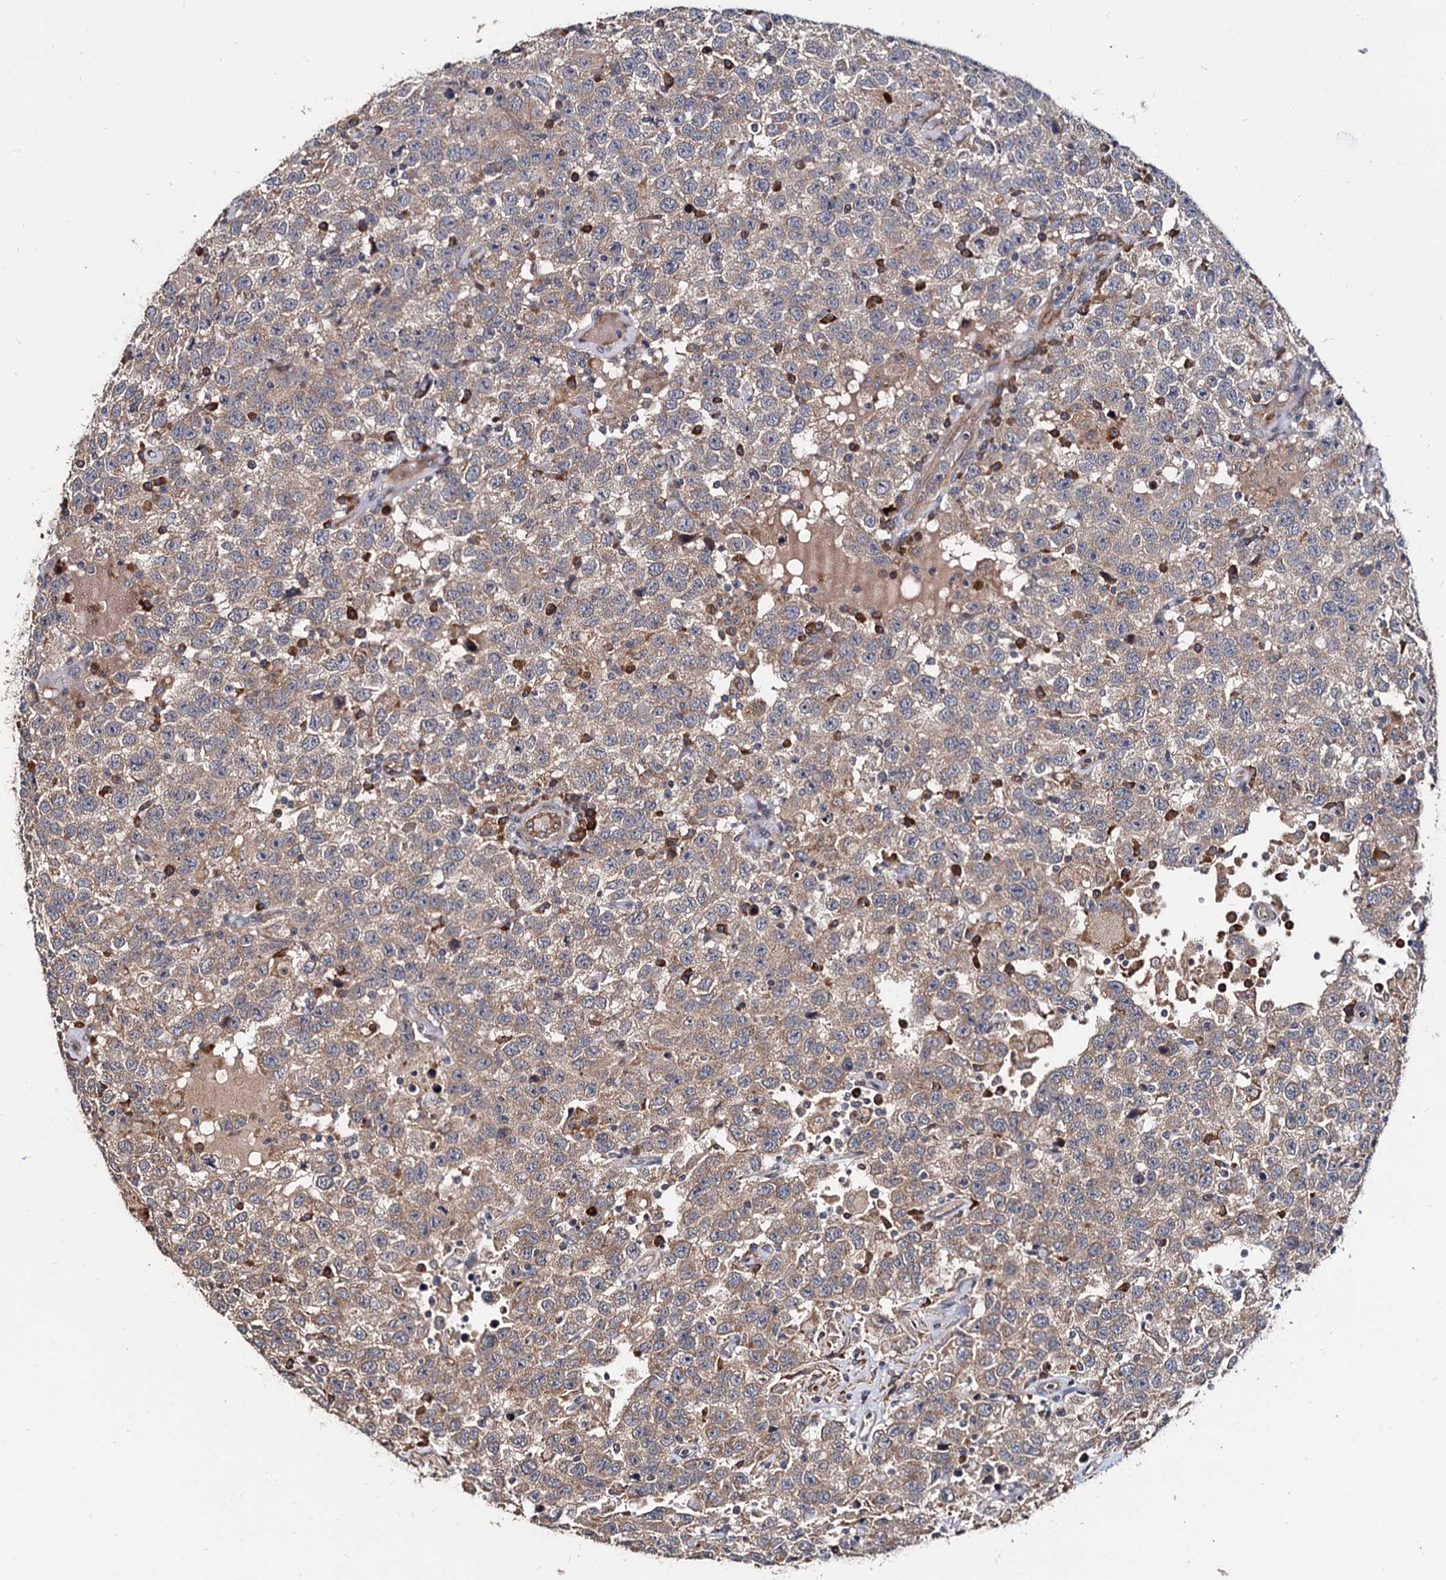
{"staining": {"intensity": "moderate", "quantity": ">75%", "location": "cytoplasmic/membranous"}, "tissue": "testis cancer", "cell_type": "Tumor cells", "image_type": "cancer", "snomed": [{"axis": "morphology", "description": "Seminoma, NOS"}, {"axis": "topography", "description": "Testis"}], "caption": "A high-resolution micrograph shows immunohistochemistry staining of testis seminoma, which shows moderate cytoplasmic/membranous staining in about >75% of tumor cells.", "gene": "WWC3", "patient": {"sex": "male", "age": 41}}